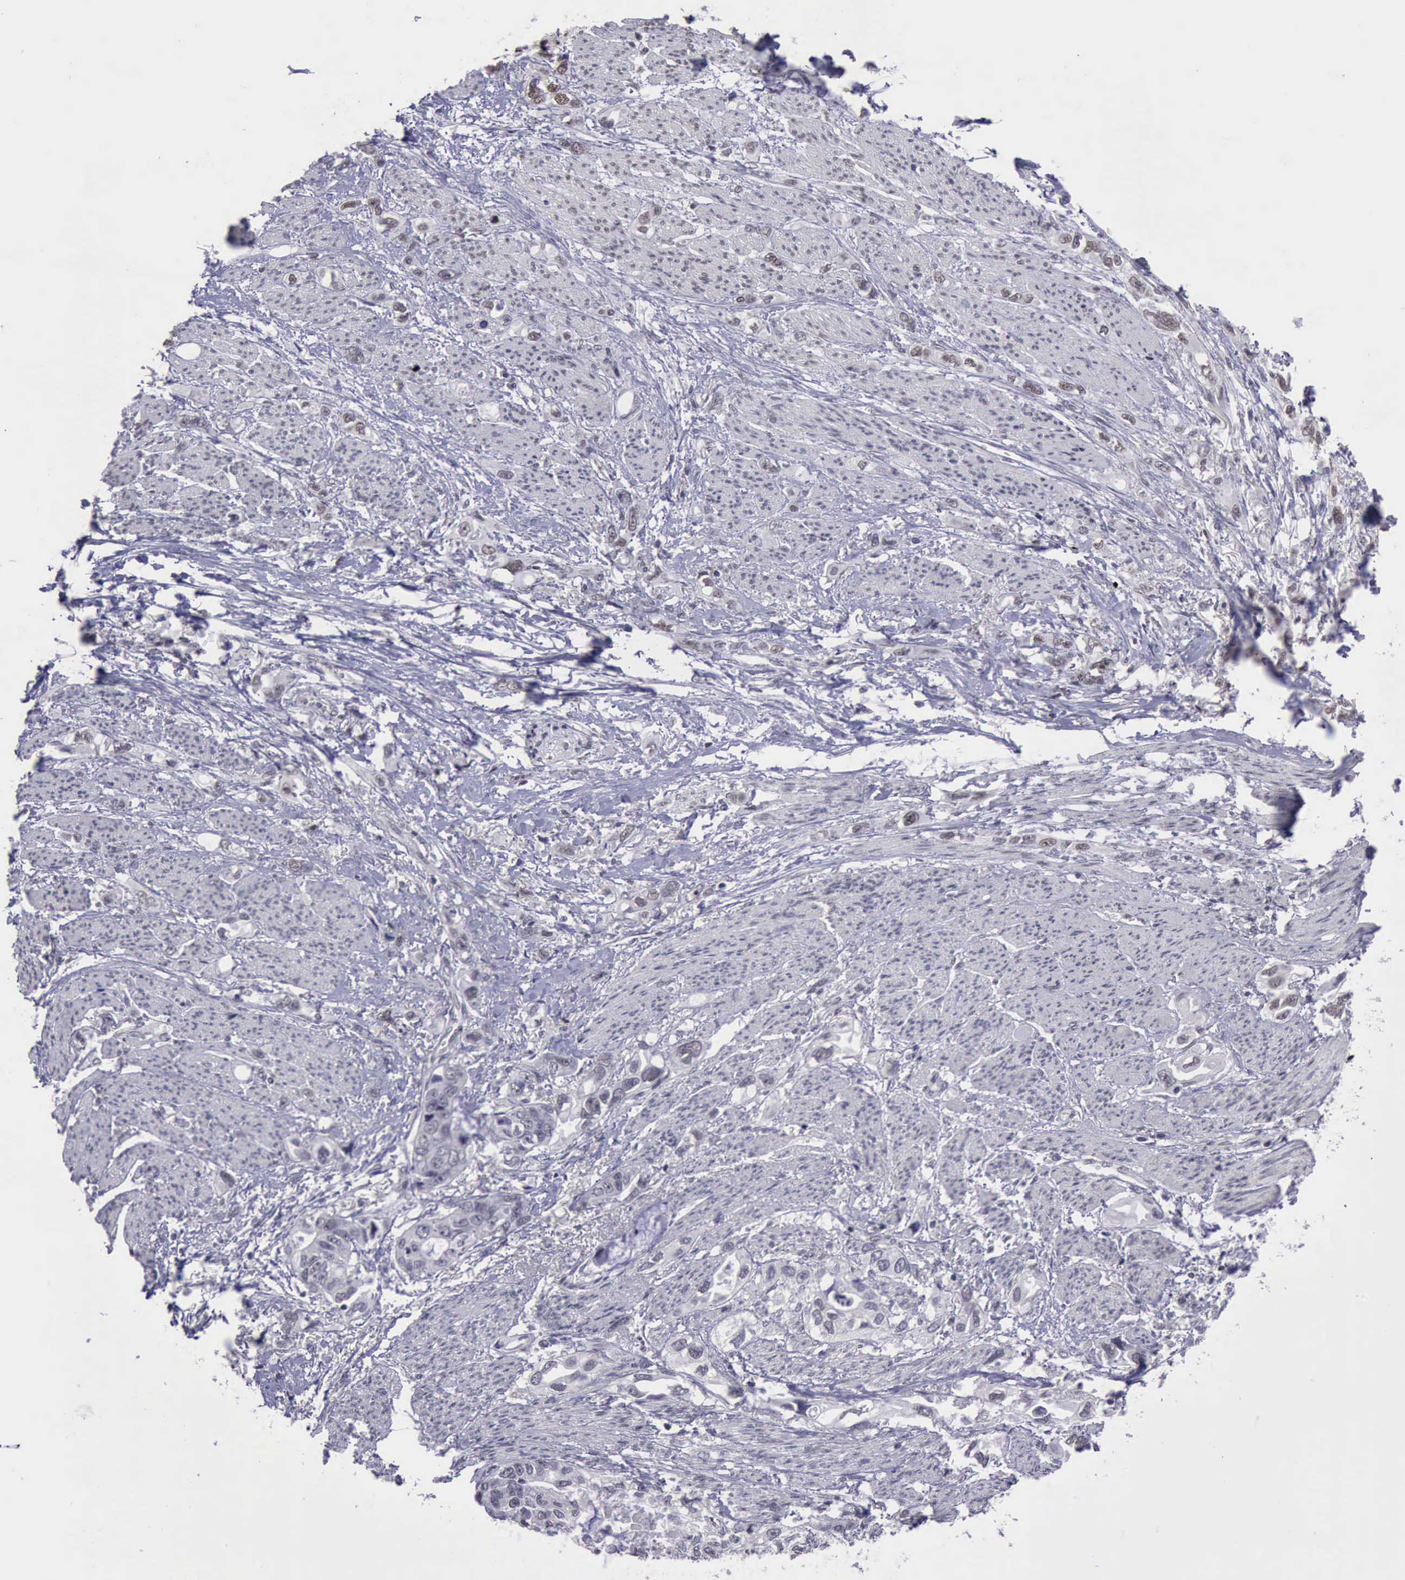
{"staining": {"intensity": "weak", "quantity": "25%-75%", "location": "nuclear"}, "tissue": "stomach cancer", "cell_type": "Tumor cells", "image_type": "cancer", "snomed": [{"axis": "morphology", "description": "Adenocarcinoma, NOS"}, {"axis": "topography", "description": "Stomach, upper"}], "caption": "Adenocarcinoma (stomach) was stained to show a protein in brown. There is low levels of weak nuclear expression in about 25%-75% of tumor cells.", "gene": "YY1", "patient": {"sex": "female", "age": 52}}